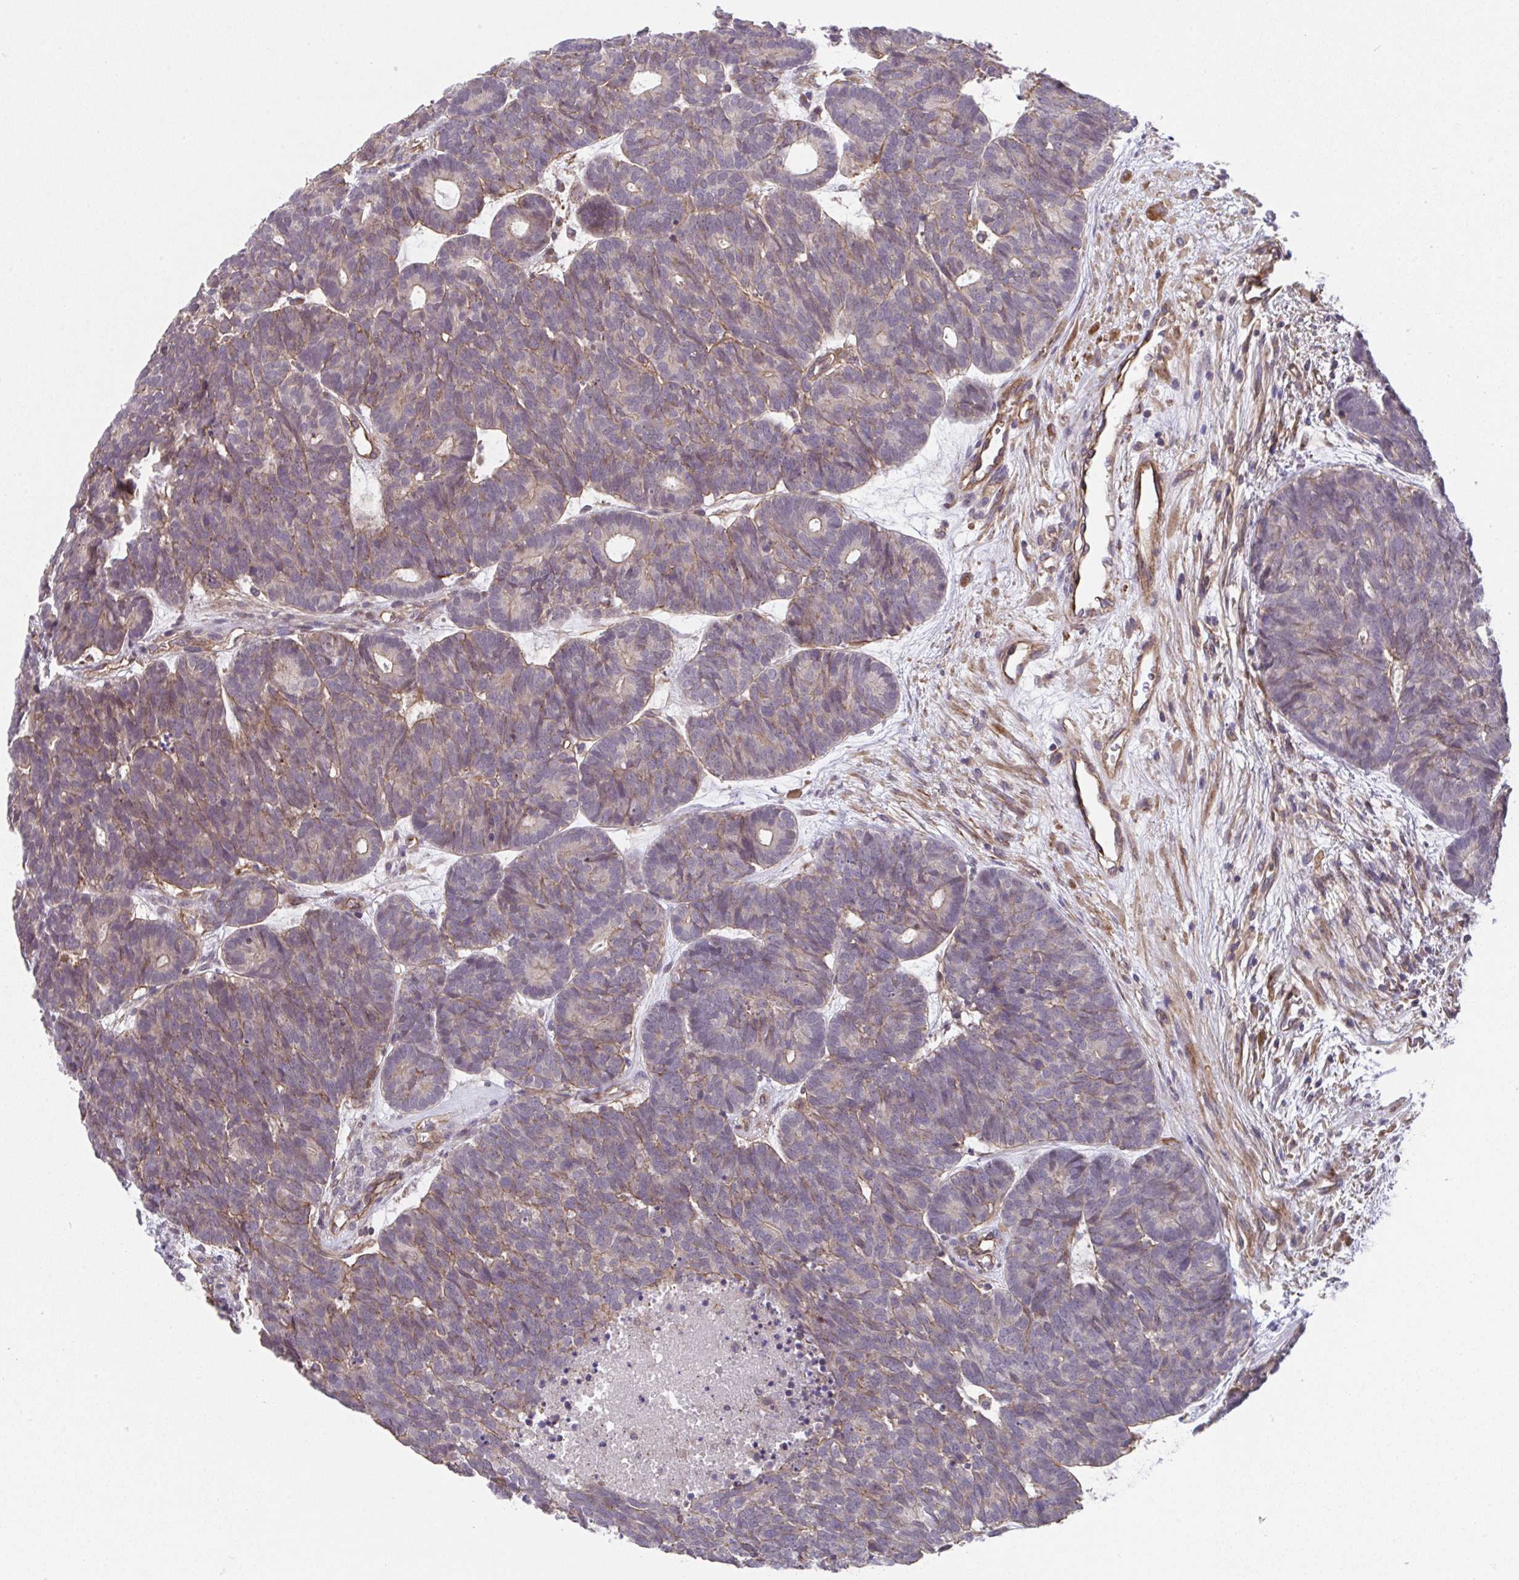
{"staining": {"intensity": "weak", "quantity": ">75%", "location": "cytoplasmic/membranous"}, "tissue": "head and neck cancer", "cell_type": "Tumor cells", "image_type": "cancer", "snomed": [{"axis": "morphology", "description": "Adenocarcinoma, NOS"}, {"axis": "topography", "description": "Head-Neck"}], "caption": "Brown immunohistochemical staining in human head and neck cancer (adenocarcinoma) shows weak cytoplasmic/membranous positivity in approximately >75% of tumor cells.", "gene": "ZNF696", "patient": {"sex": "female", "age": 81}}